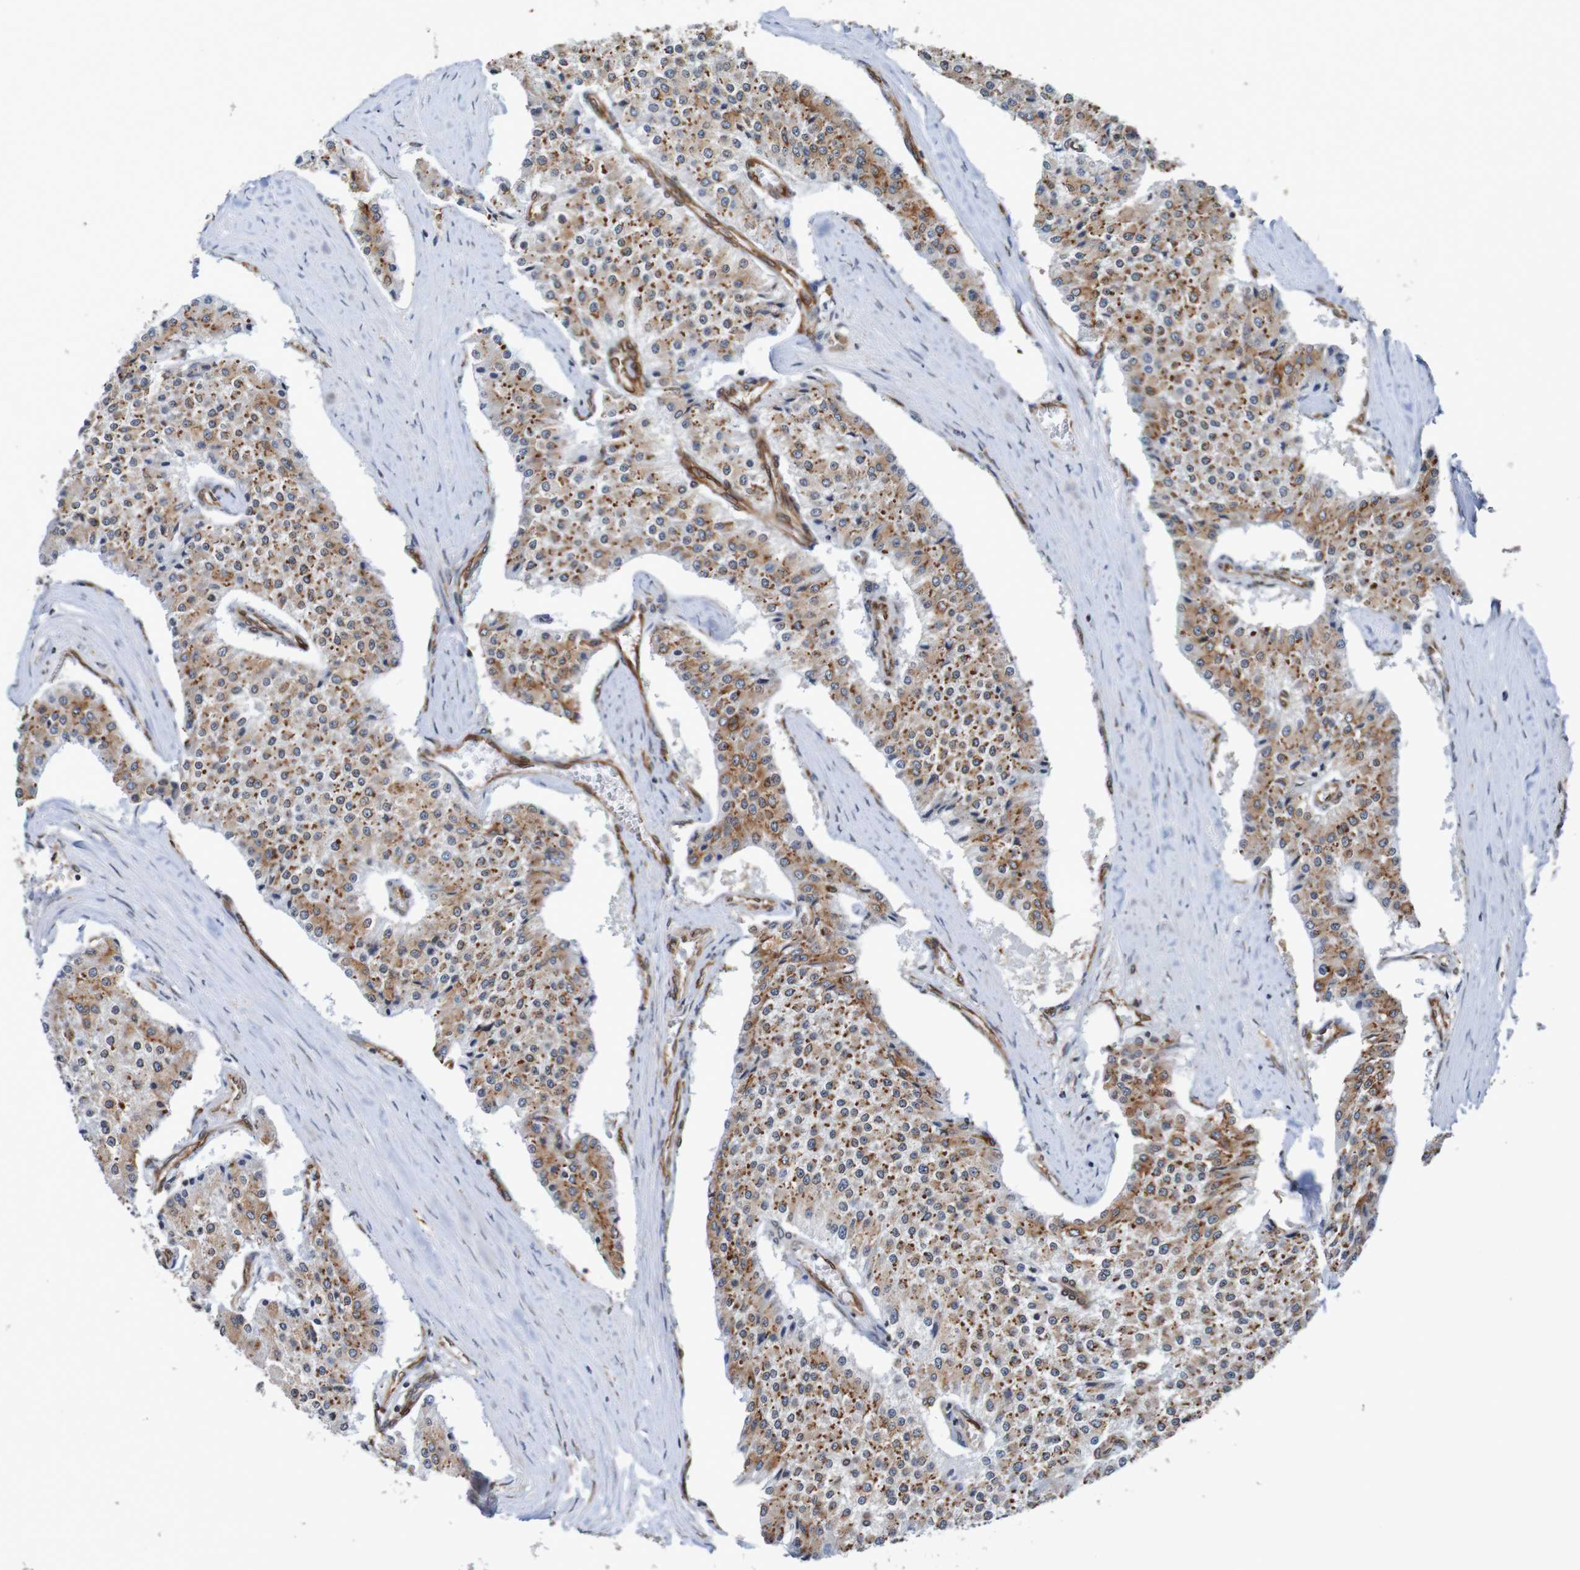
{"staining": {"intensity": "strong", "quantity": ">75%", "location": "cytoplasmic/membranous"}, "tissue": "carcinoid", "cell_type": "Tumor cells", "image_type": "cancer", "snomed": [{"axis": "morphology", "description": "Carcinoid, malignant, NOS"}, {"axis": "topography", "description": "Colon"}], "caption": "High-power microscopy captured an IHC image of carcinoid, revealing strong cytoplasmic/membranous positivity in about >75% of tumor cells.", "gene": "TMEM109", "patient": {"sex": "female", "age": 52}}